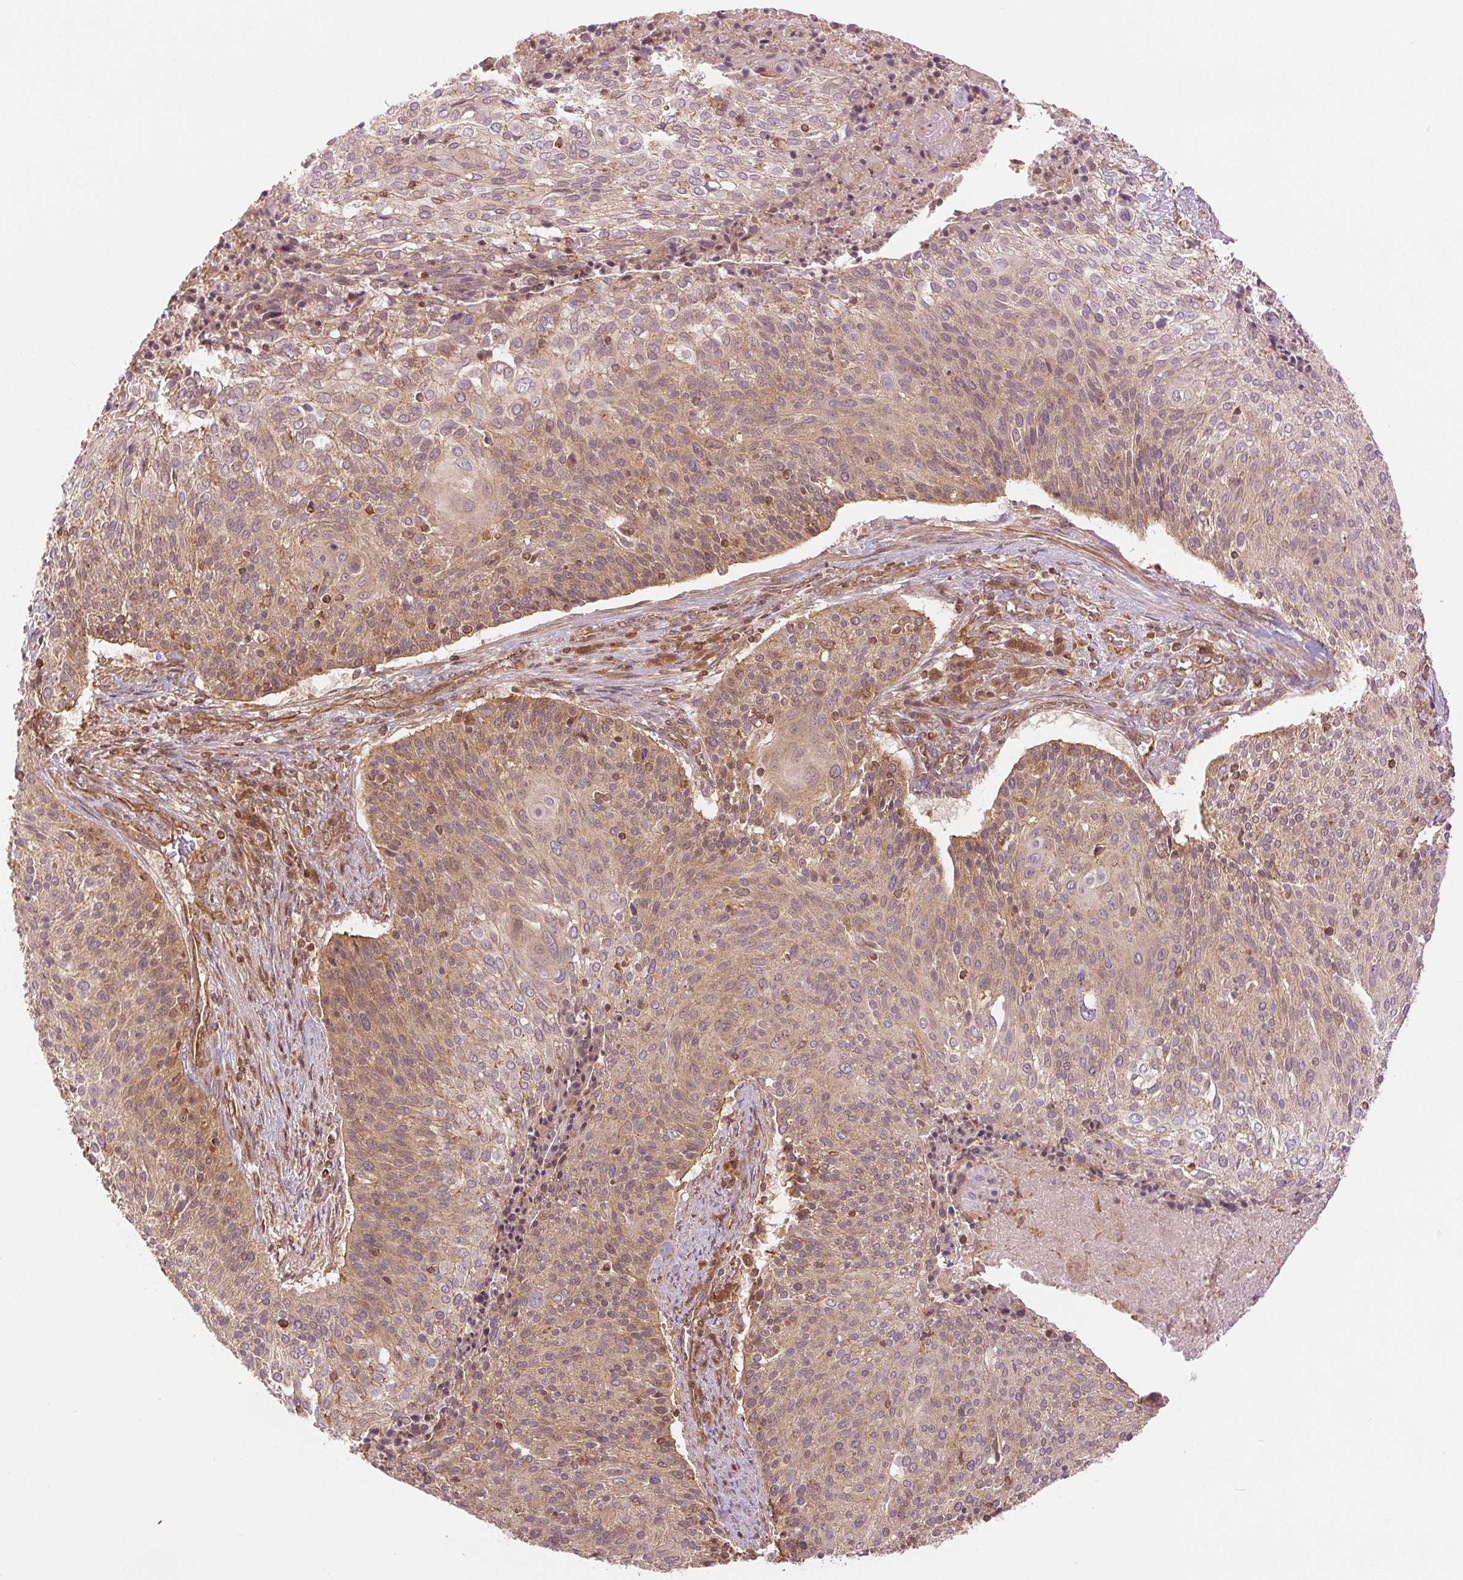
{"staining": {"intensity": "weak", "quantity": ">75%", "location": "cytoplasmic/membranous"}, "tissue": "cervical cancer", "cell_type": "Tumor cells", "image_type": "cancer", "snomed": [{"axis": "morphology", "description": "Squamous cell carcinoma, NOS"}, {"axis": "topography", "description": "Cervix"}], "caption": "Immunohistochemical staining of cervical cancer exhibits low levels of weak cytoplasmic/membranous staining in about >75% of tumor cells.", "gene": "STARD7", "patient": {"sex": "female", "age": 31}}